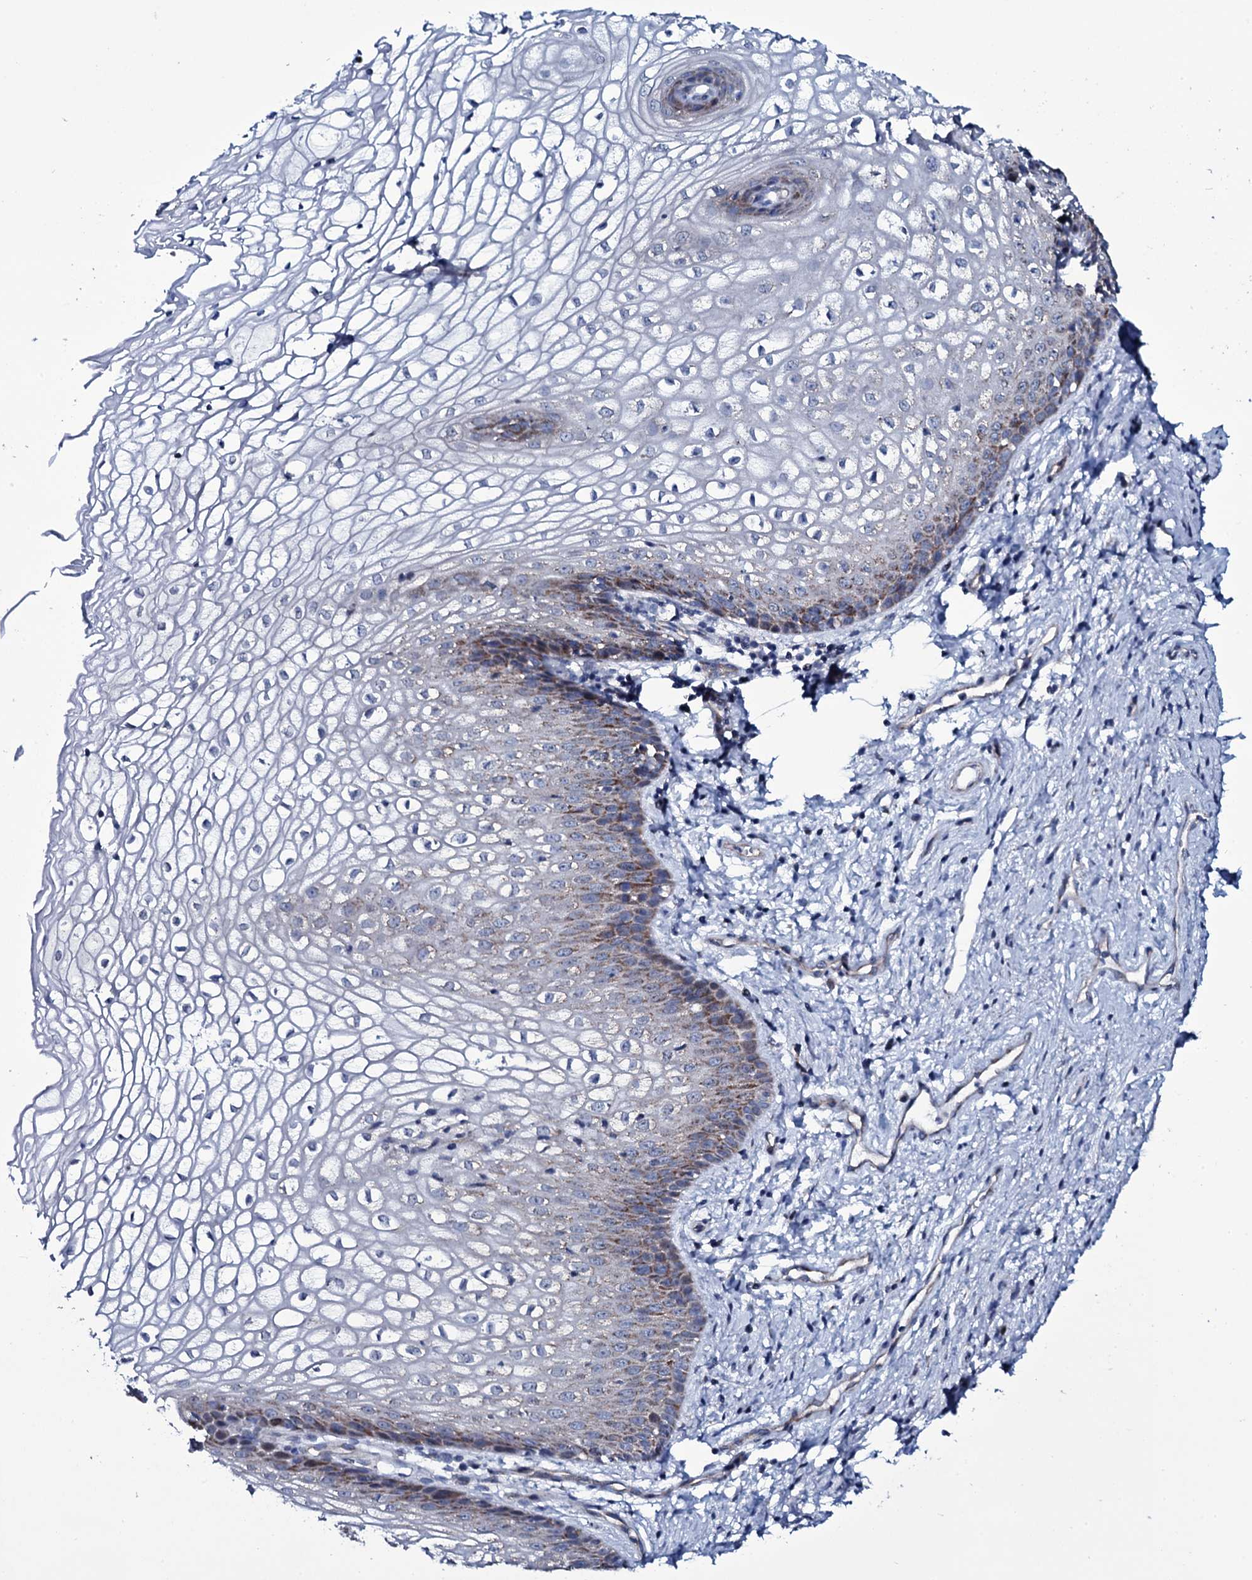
{"staining": {"intensity": "moderate", "quantity": "25%-75%", "location": "cytoplasmic/membranous"}, "tissue": "vagina", "cell_type": "Squamous epithelial cells", "image_type": "normal", "snomed": [{"axis": "morphology", "description": "Normal tissue, NOS"}, {"axis": "topography", "description": "Vagina"}], "caption": "Benign vagina demonstrates moderate cytoplasmic/membranous staining in about 25%-75% of squamous epithelial cells The staining is performed using DAB (3,3'-diaminobenzidine) brown chromogen to label protein expression. The nuclei are counter-stained blue using hematoxylin..", "gene": "WIPF3", "patient": {"sex": "female", "age": 34}}